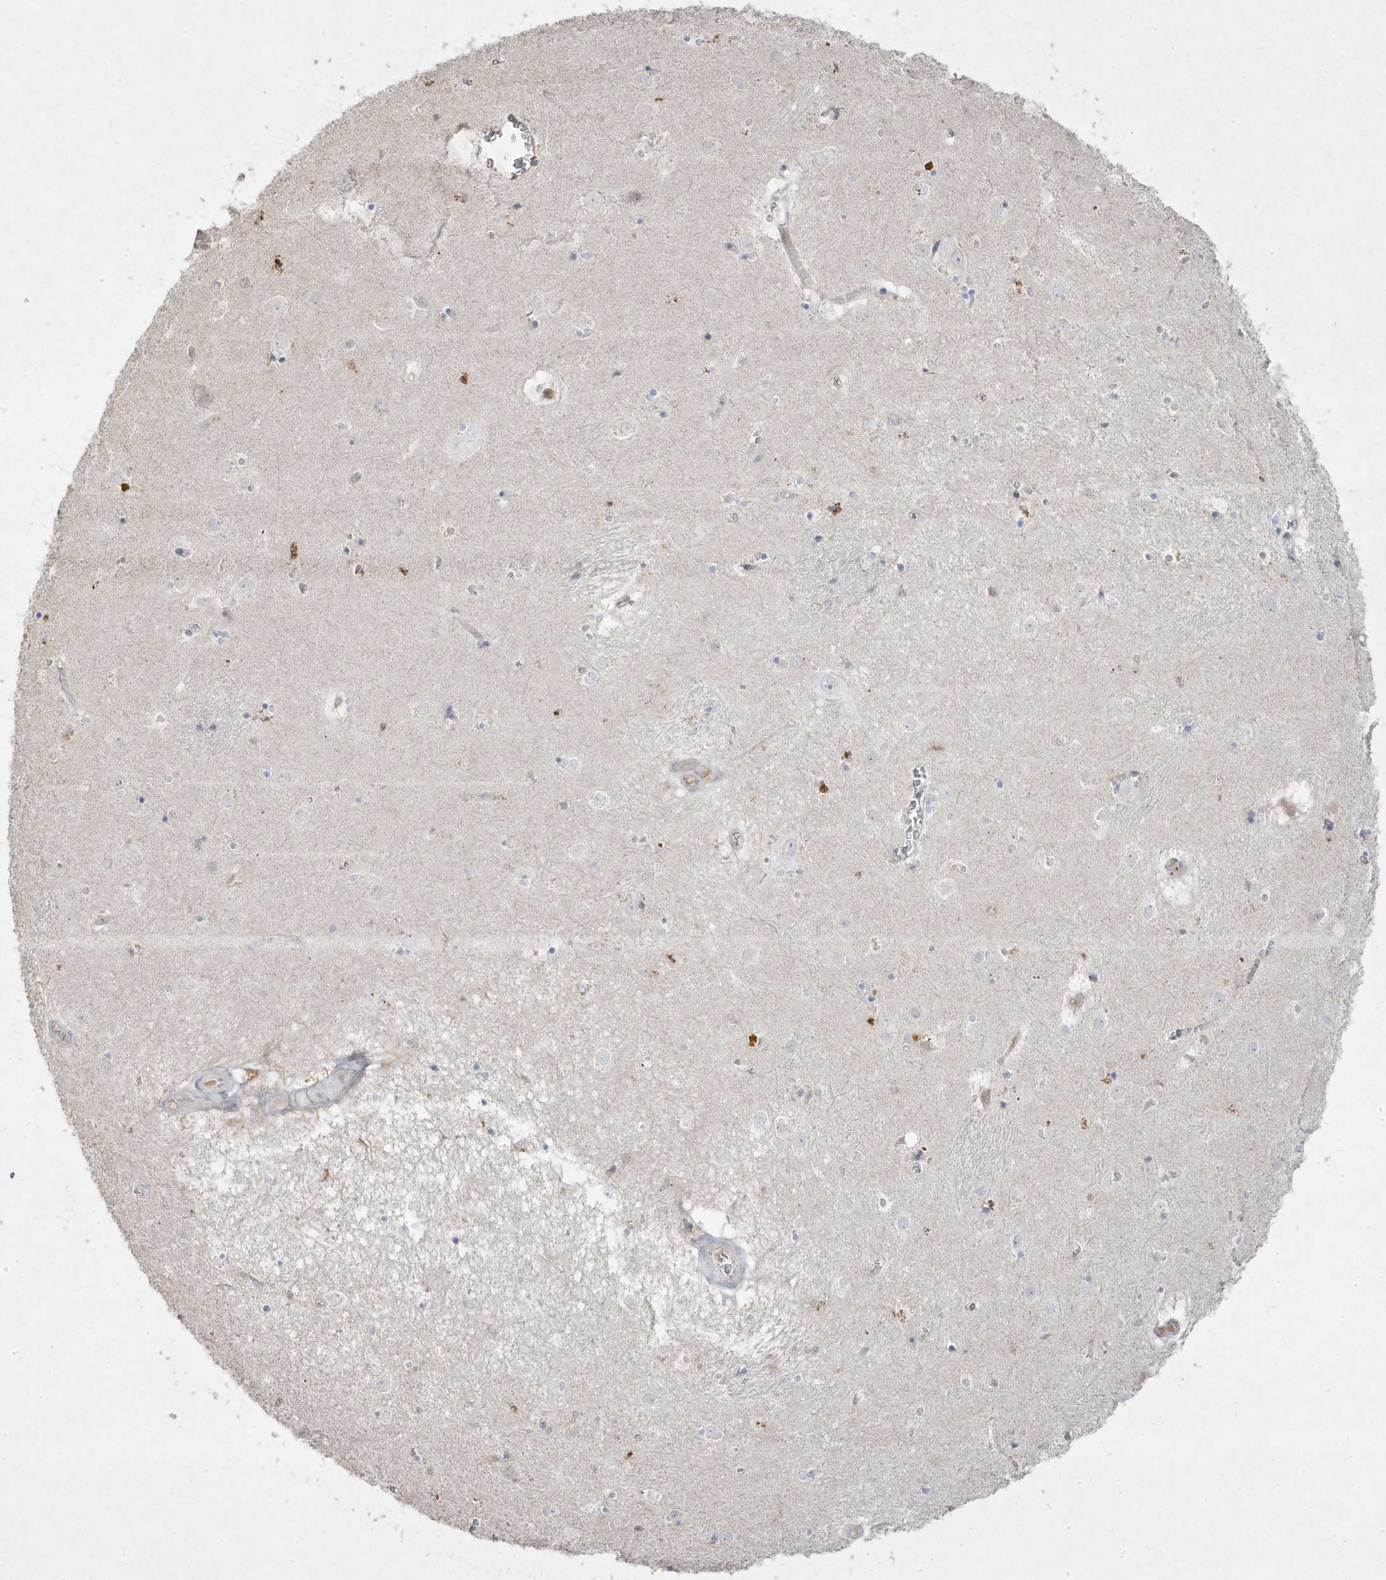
{"staining": {"intensity": "negative", "quantity": "none", "location": "none"}, "tissue": "caudate", "cell_type": "Glial cells", "image_type": "normal", "snomed": [{"axis": "morphology", "description": "Normal tissue, NOS"}, {"axis": "topography", "description": "Lateral ventricle wall"}], "caption": "Glial cells show no significant staining in normal caudate.", "gene": "RGL4", "patient": {"sex": "male", "age": 70}}